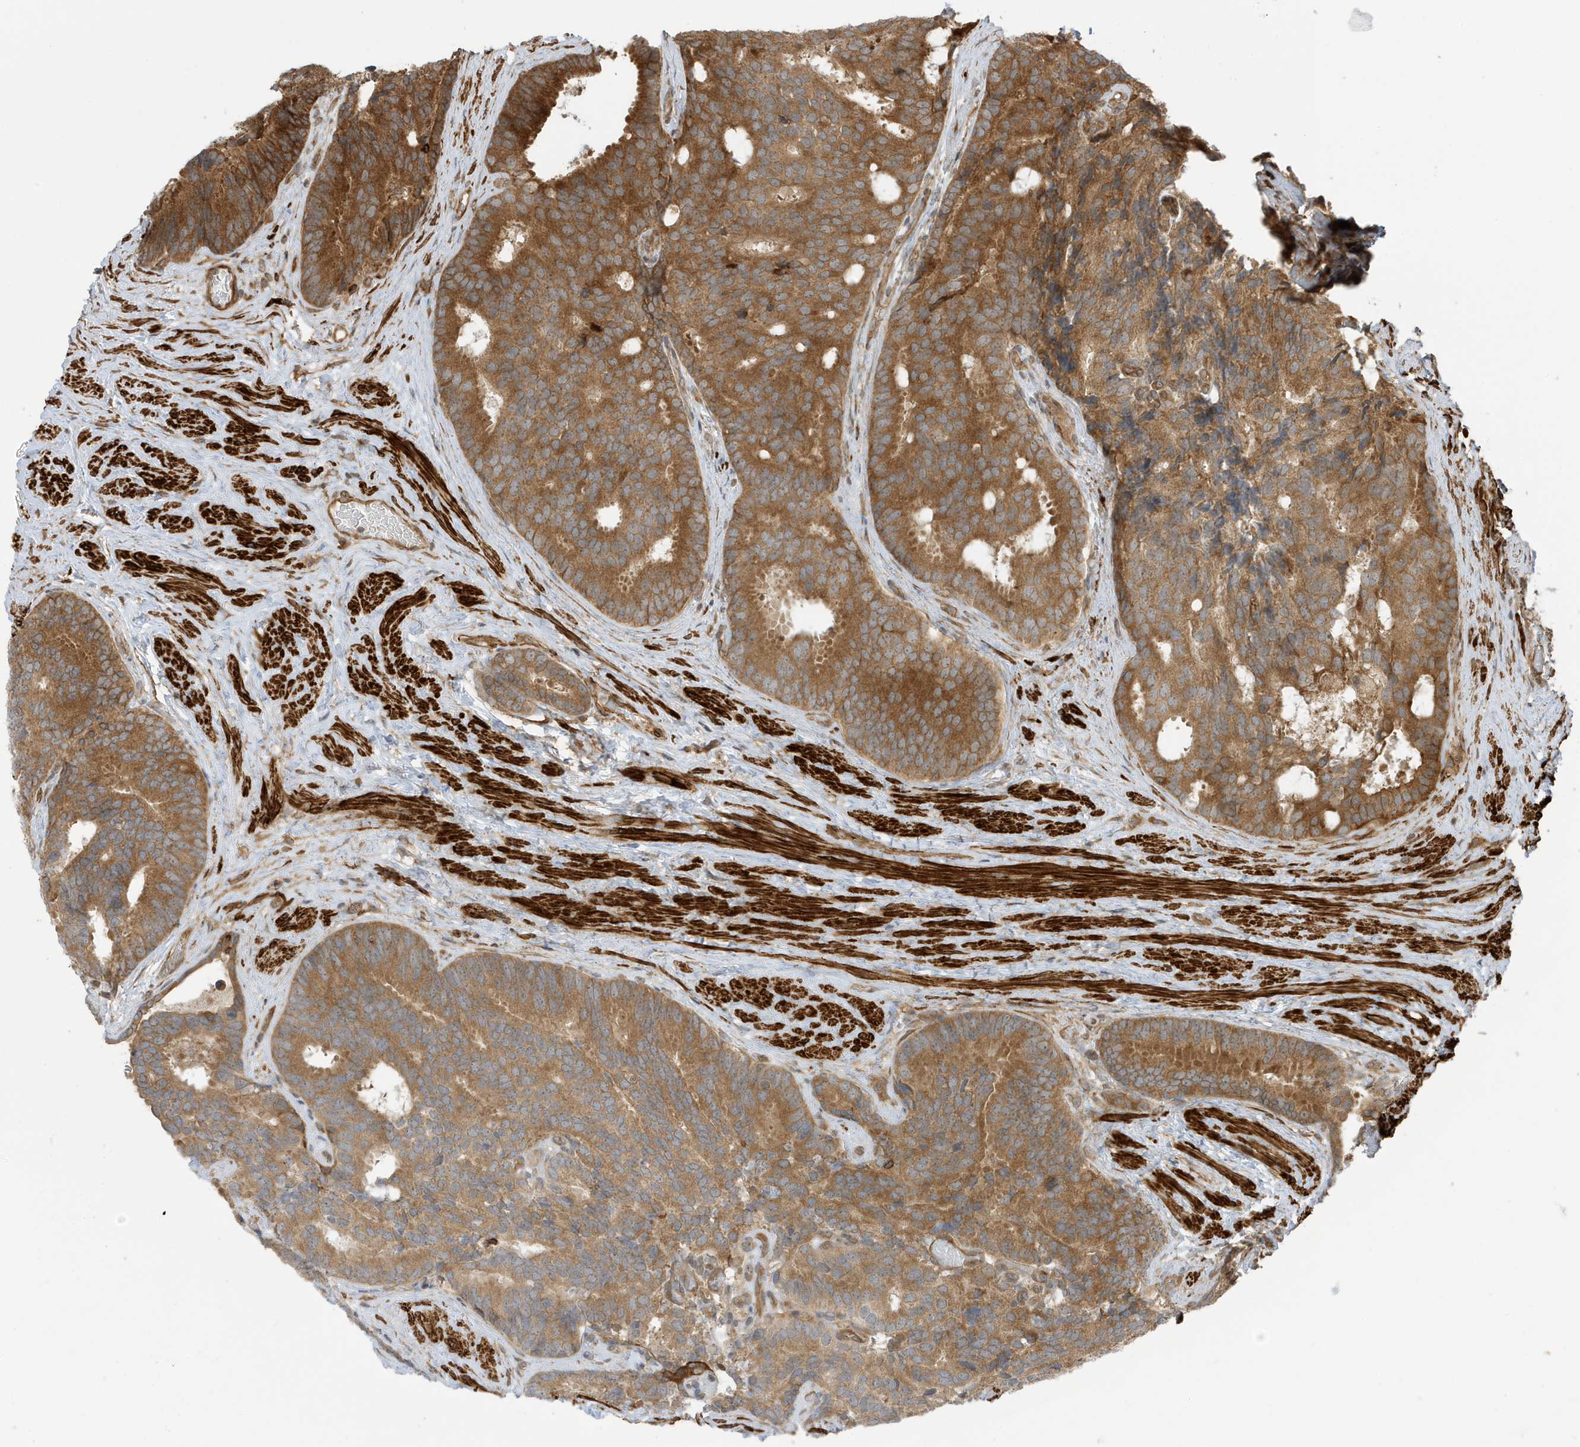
{"staining": {"intensity": "moderate", "quantity": ">75%", "location": "cytoplasmic/membranous"}, "tissue": "prostate cancer", "cell_type": "Tumor cells", "image_type": "cancer", "snomed": [{"axis": "morphology", "description": "Adenocarcinoma, Low grade"}, {"axis": "topography", "description": "Prostate"}], "caption": "Prostate cancer (low-grade adenocarcinoma) stained for a protein (brown) displays moderate cytoplasmic/membranous positive positivity in about >75% of tumor cells.", "gene": "CDC42EP3", "patient": {"sex": "male", "age": 71}}